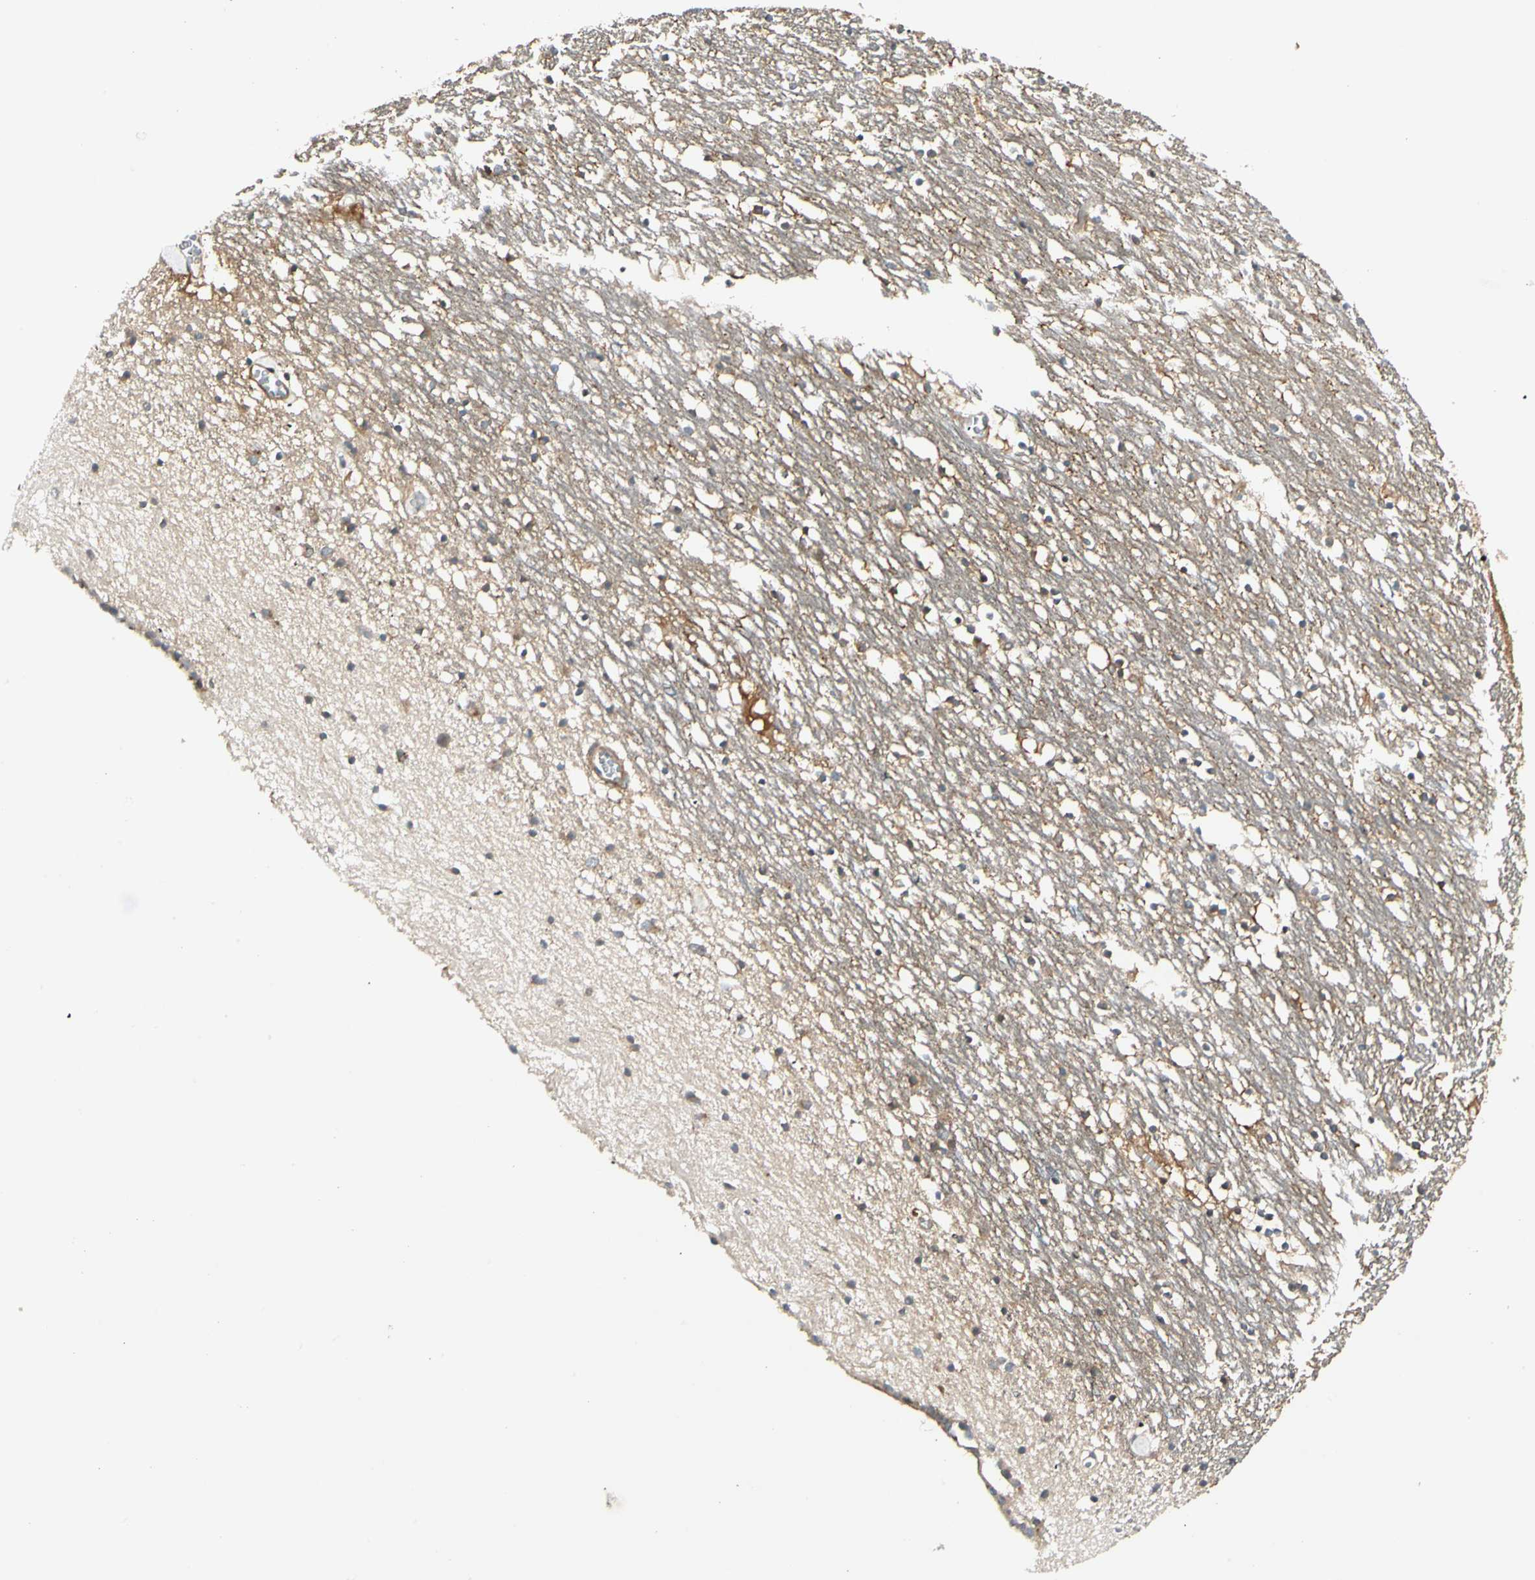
{"staining": {"intensity": "weak", "quantity": "25%-75%", "location": "cytoplasmic/membranous"}, "tissue": "caudate", "cell_type": "Glial cells", "image_type": "normal", "snomed": [{"axis": "morphology", "description": "Normal tissue, NOS"}, {"axis": "topography", "description": "Lateral ventricle wall"}], "caption": "Immunohistochemistry (IHC) micrograph of unremarkable caudate: human caudate stained using immunohistochemistry reveals low levels of weak protein expression localized specifically in the cytoplasmic/membranous of glial cells, appearing as a cytoplasmic/membranous brown color.", "gene": "ROCK2", "patient": {"sex": "male", "age": 45}}